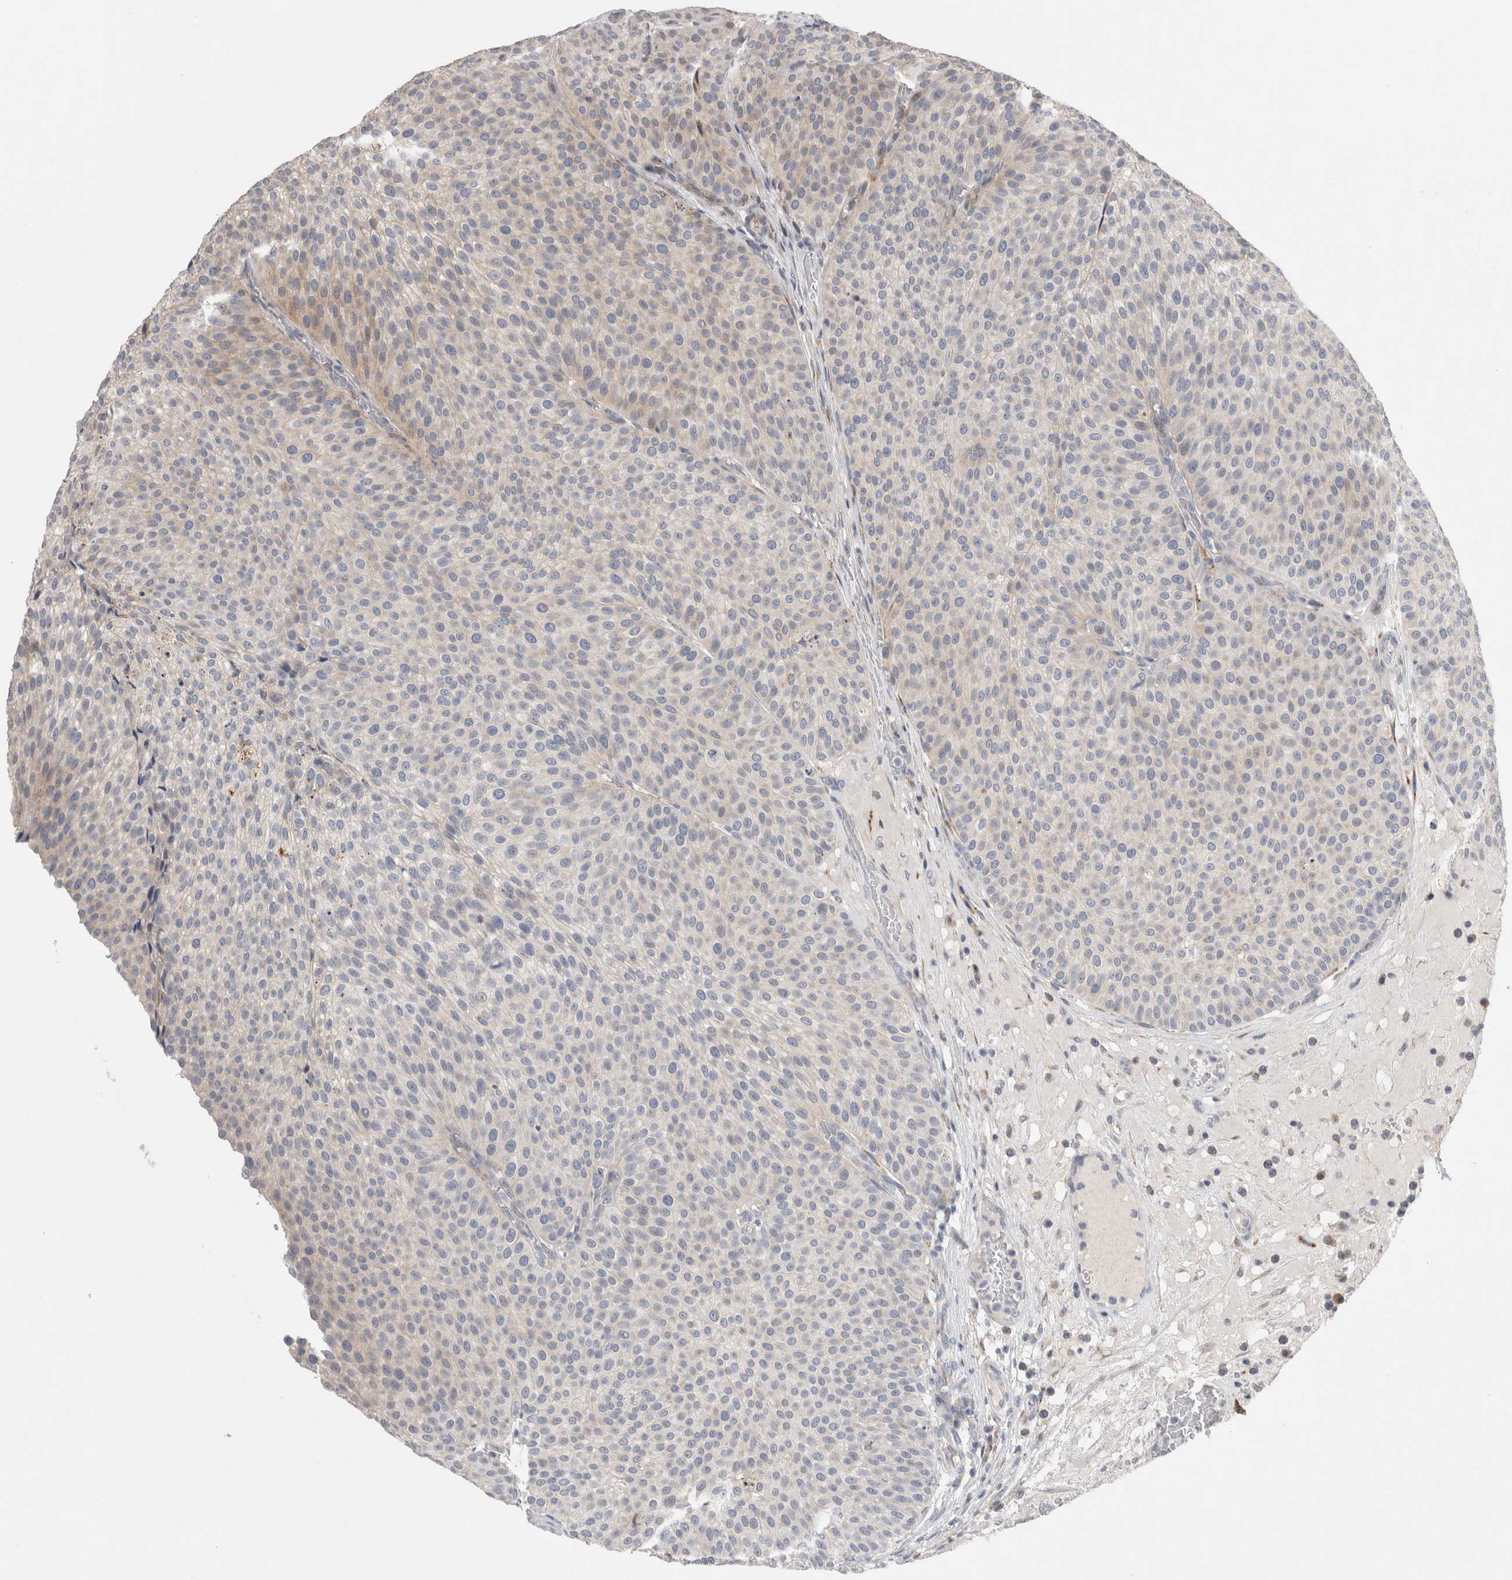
{"staining": {"intensity": "weak", "quantity": "<25%", "location": "cytoplasmic/membranous"}, "tissue": "urothelial cancer", "cell_type": "Tumor cells", "image_type": "cancer", "snomed": [{"axis": "morphology", "description": "Normal tissue, NOS"}, {"axis": "morphology", "description": "Urothelial carcinoma, Low grade"}, {"axis": "topography", "description": "Smooth muscle"}, {"axis": "topography", "description": "Urinary bladder"}], "caption": "Immunohistochemistry of urothelial carcinoma (low-grade) reveals no positivity in tumor cells.", "gene": "TRMT9B", "patient": {"sex": "male", "age": 60}}